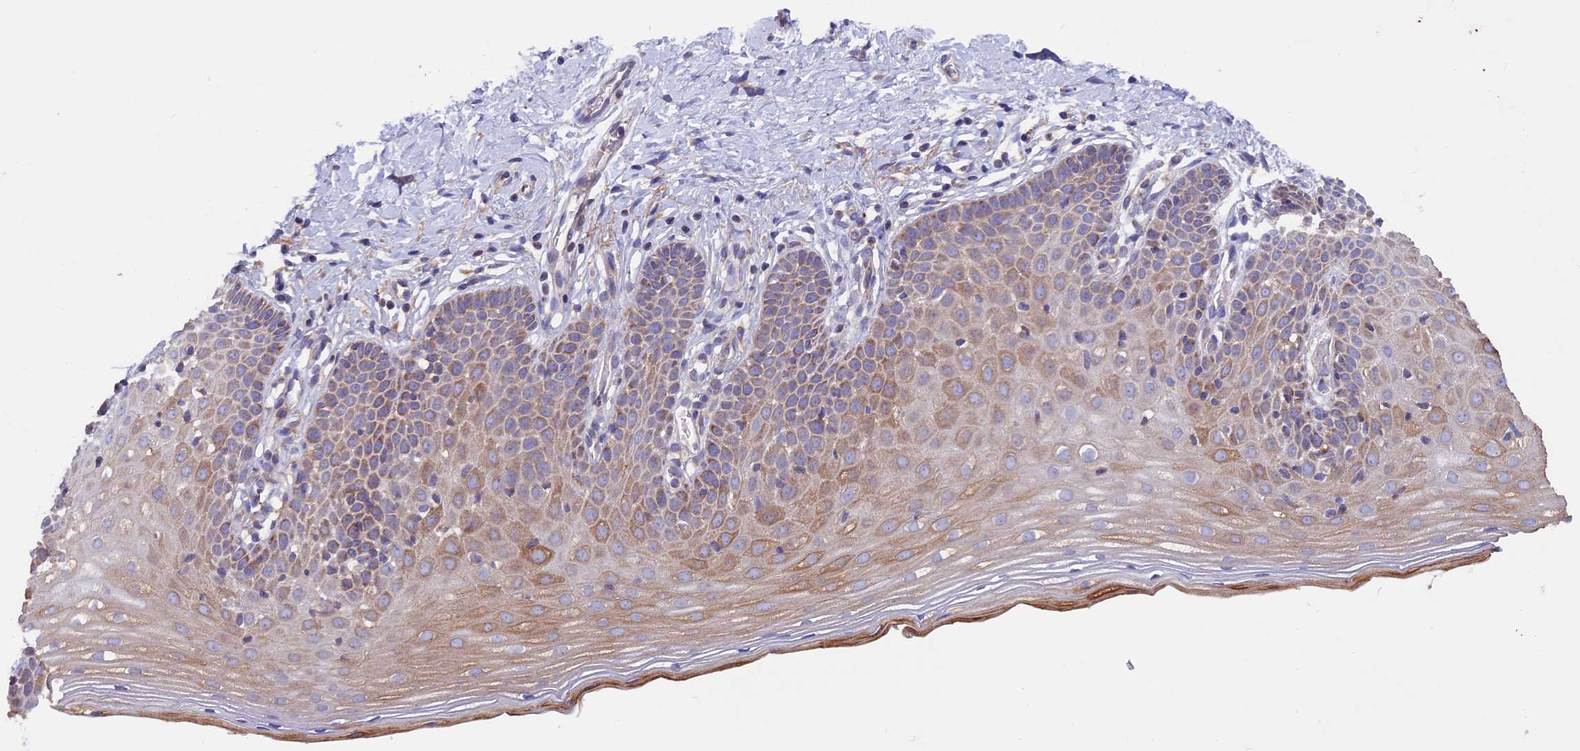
{"staining": {"intensity": "strong", "quantity": "25%-75%", "location": "cytoplasmic/membranous"}, "tissue": "cervix", "cell_type": "Glandular cells", "image_type": "normal", "snomed": [{"axis": "morphology", "description": "Normal tissue, NOS"}, {"axis": "topography", "description": "Cervix"}], "caption": "Immunohistochemical staining of benign human cervix displays strong cytoplasmic/membranous protein positivity in about 25%-75% of glandular cells. Immunohistochemistry (ihc) stains the protein in brown and the nuclei are stained blue.", "gene": "PTPN9", "patient": {"sex": "female", "age": 36}}